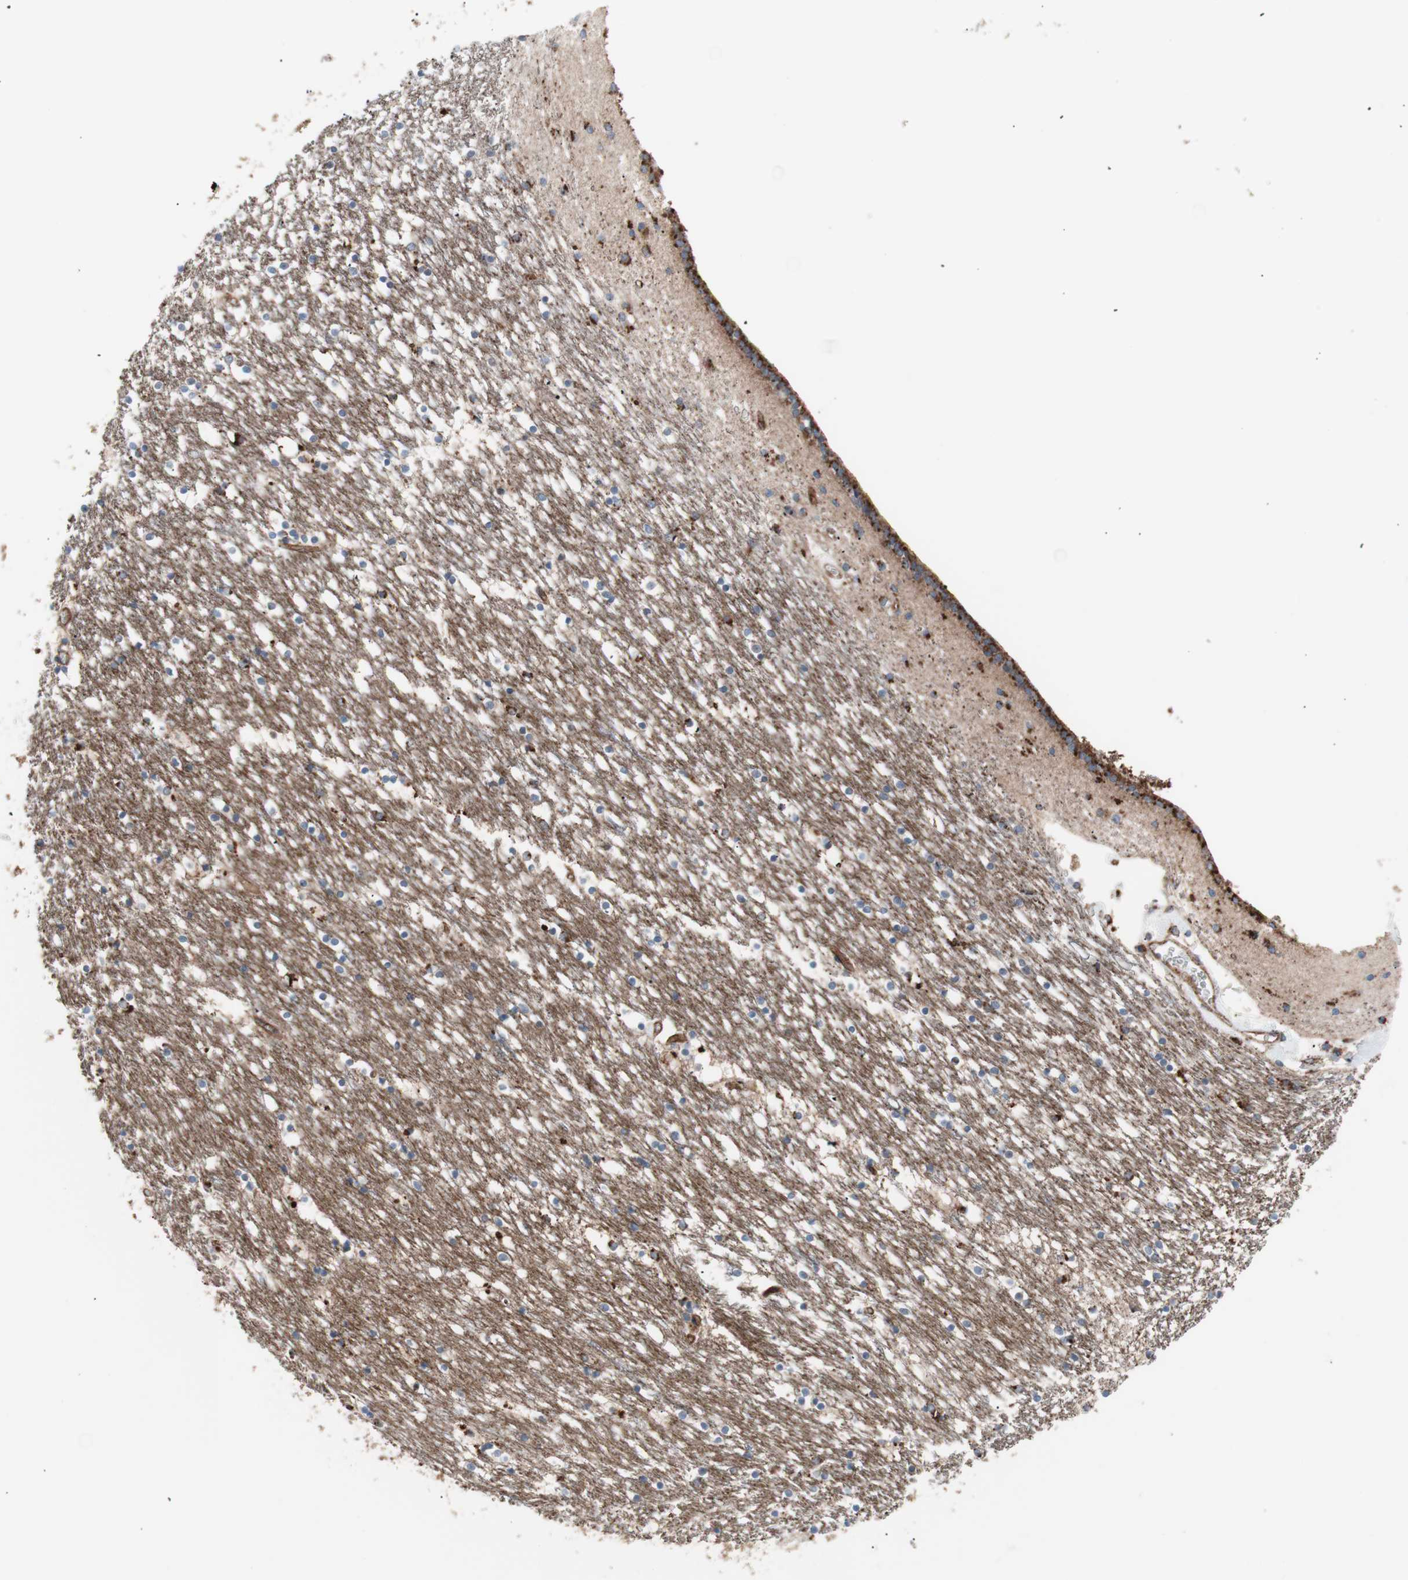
{"staining": {"intensity": "strong", "quantity": ">75%", "location": "cytoplasmic/membranous"}, "tissue": "caudate", "cell_type": "Glial cells", "image_type": "normal", "snomed": [{"axis": "morphology", "description": "Normal tissue, NOS"}, {"axis": "topography", "description": "Lateral ventricle wall"}], "caption": "This image demonstrates IHC staining of unremarkable human caudate, with high strong cytoplasmic/membranous positivity in about >75% of glial cells.", "gene": "FLOT2", "patient": {"sex": "male", "age": 45}}